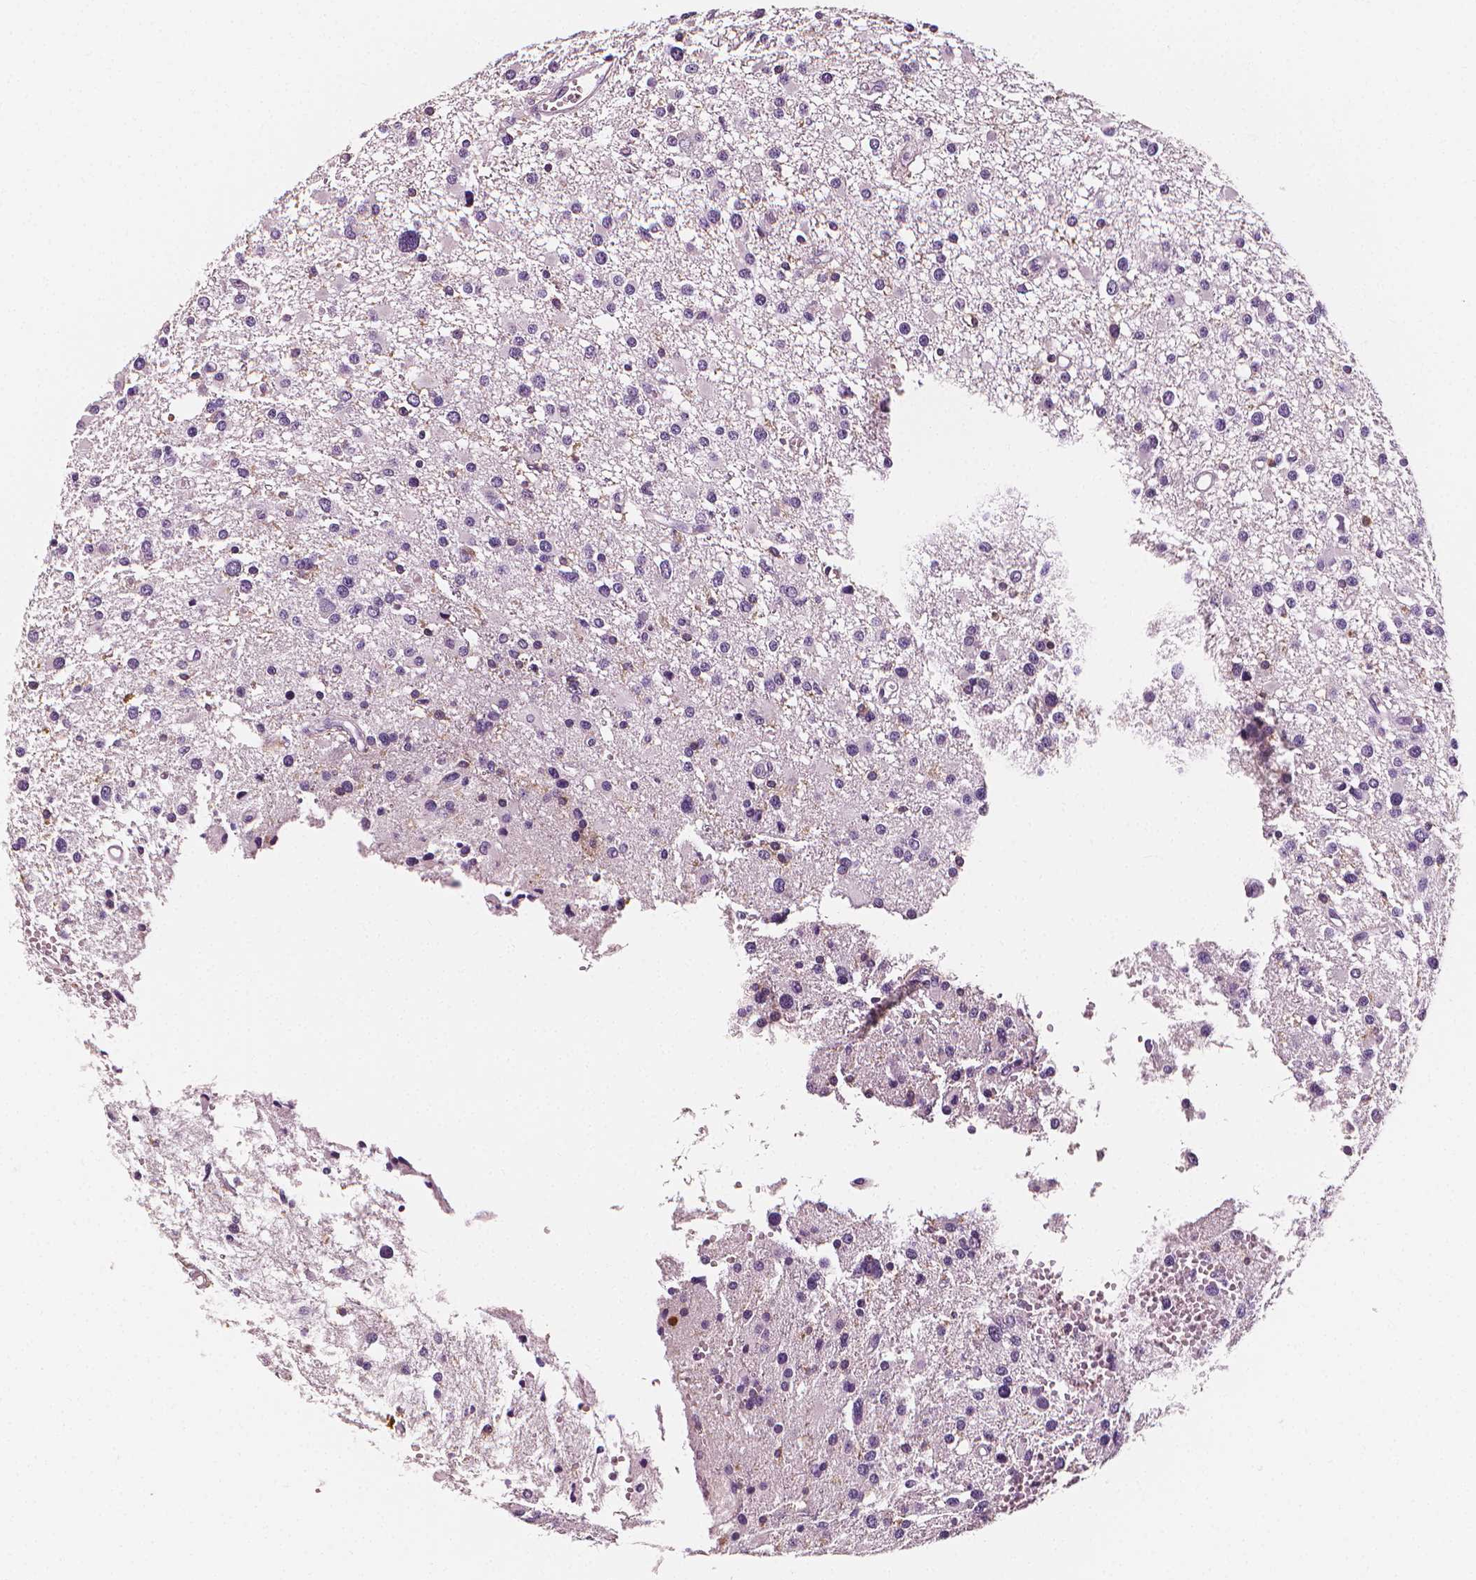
{"staining": {"intensity": "negative", "quantity": "none", "location": "none"}, "tissue": "glioma", "cell_type": "Tumor cells", "image_type": "cancer", "snomed": [{"axis": "morphology", "description": "Glioma, malignant, High grade"}, {"axis": "topography", "description": "Brain"}], "caption": "A micrograph of malignant glioma (high-grade) stained for a protein exhibits no brown staining in tumor cells. (DAB (3,3'-diaminobenzidine) immunohistochemistry (IHC) with hematoxylin counter stain).", "gene": "PTPRC", "patient": {"sex": "male", "age": 54}}